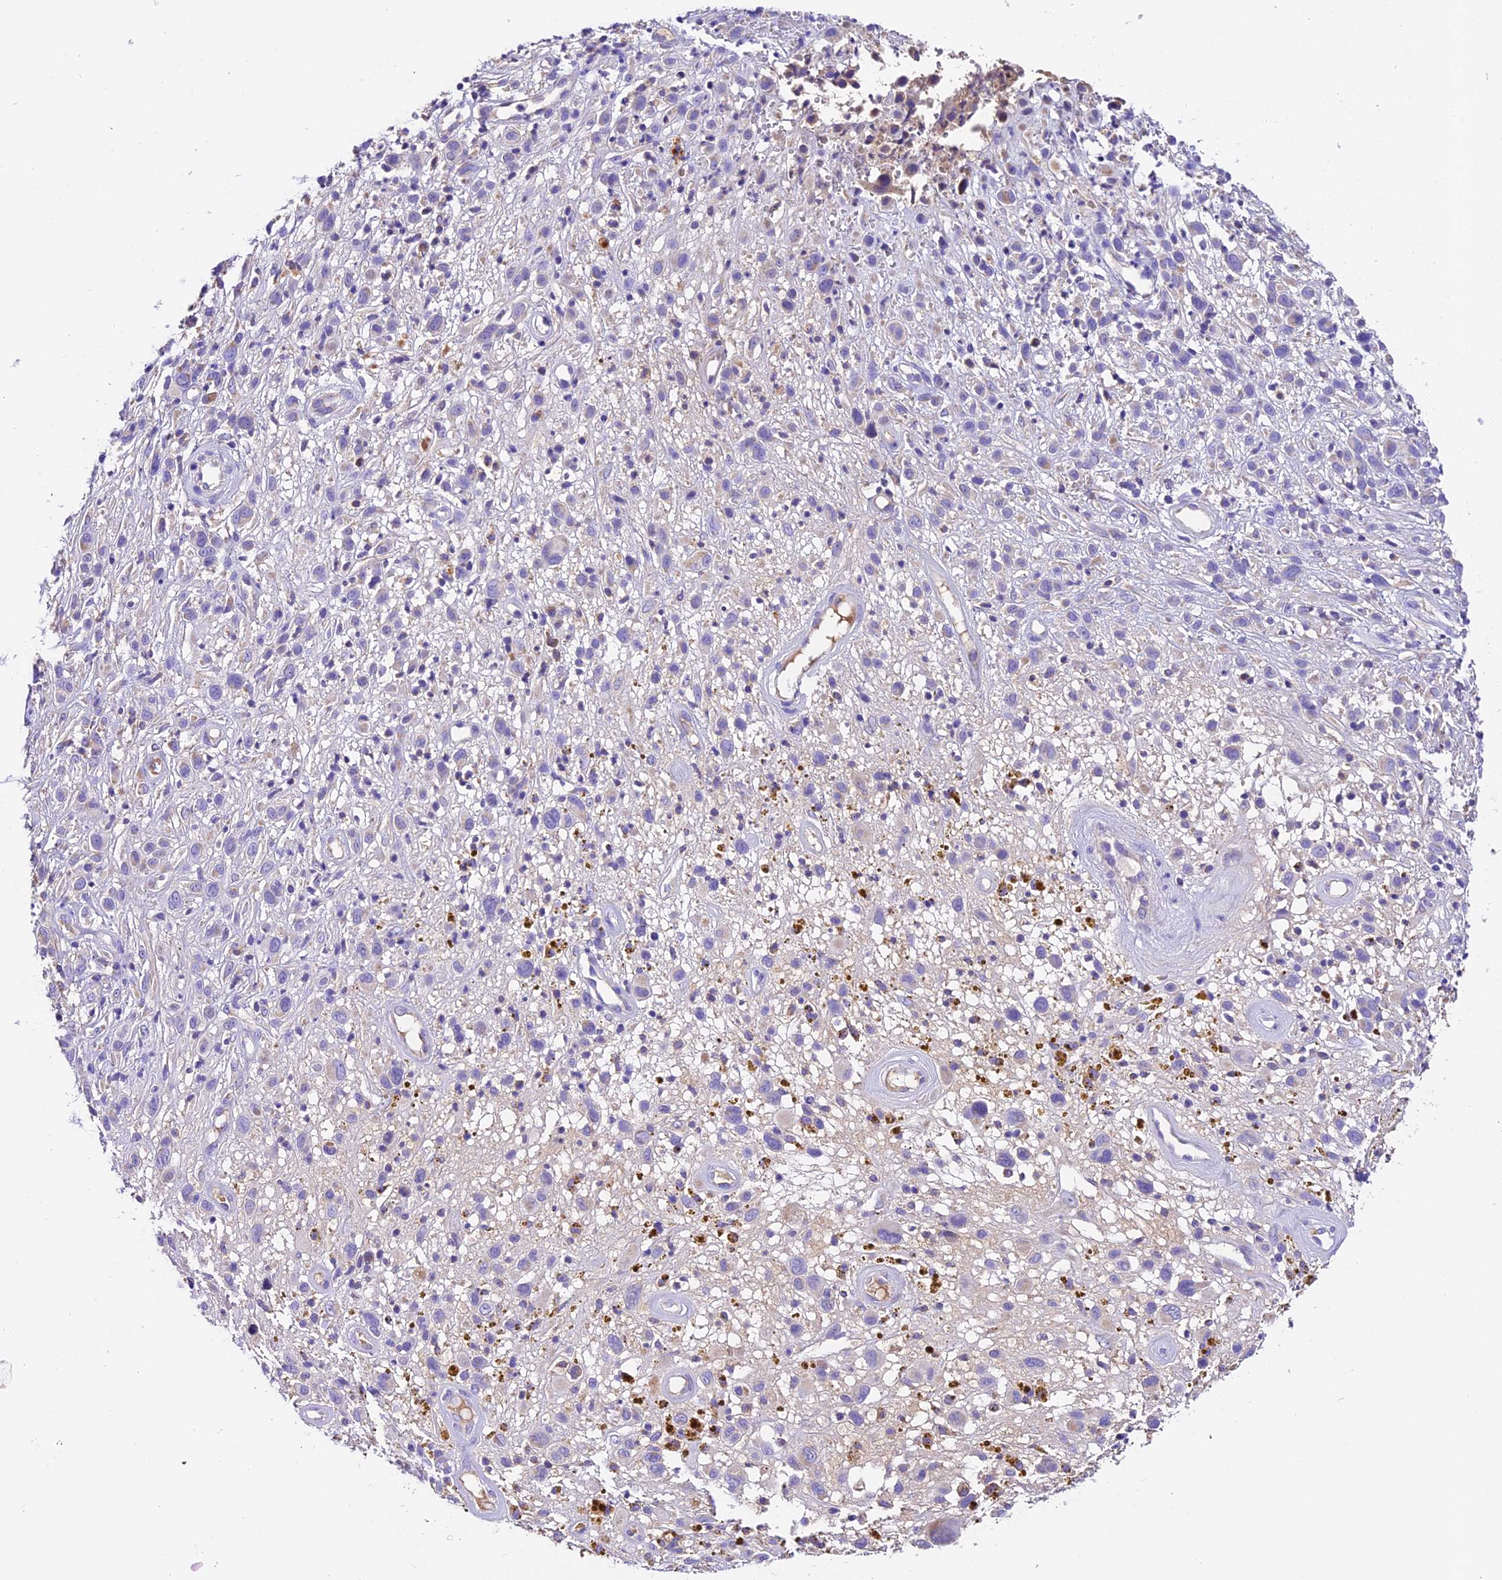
{"staining": {"intensity": "negative", "quantity": "none", "location": "none"}, "tissue": "melanoma", "cell_type": "Tumor cells", "image_type": "cancer", "snomed": [{"axis": "morphology", "description": "Malignant melanoma, NOS"}, {"axis": "topography", "description": "Skin of trunk"}], "caption": "High magnification brightfield microscopy of malignant melanoma stained with DAB (3,3'-diaminobenzidine) (brown) and counterstained with hematoxylin (blue): tumor cells show no significant staining. (IHC, brightfield microscopy, high magnification).", "gene": "SIX5", "patient": {"sex": "male", "age": 71}}